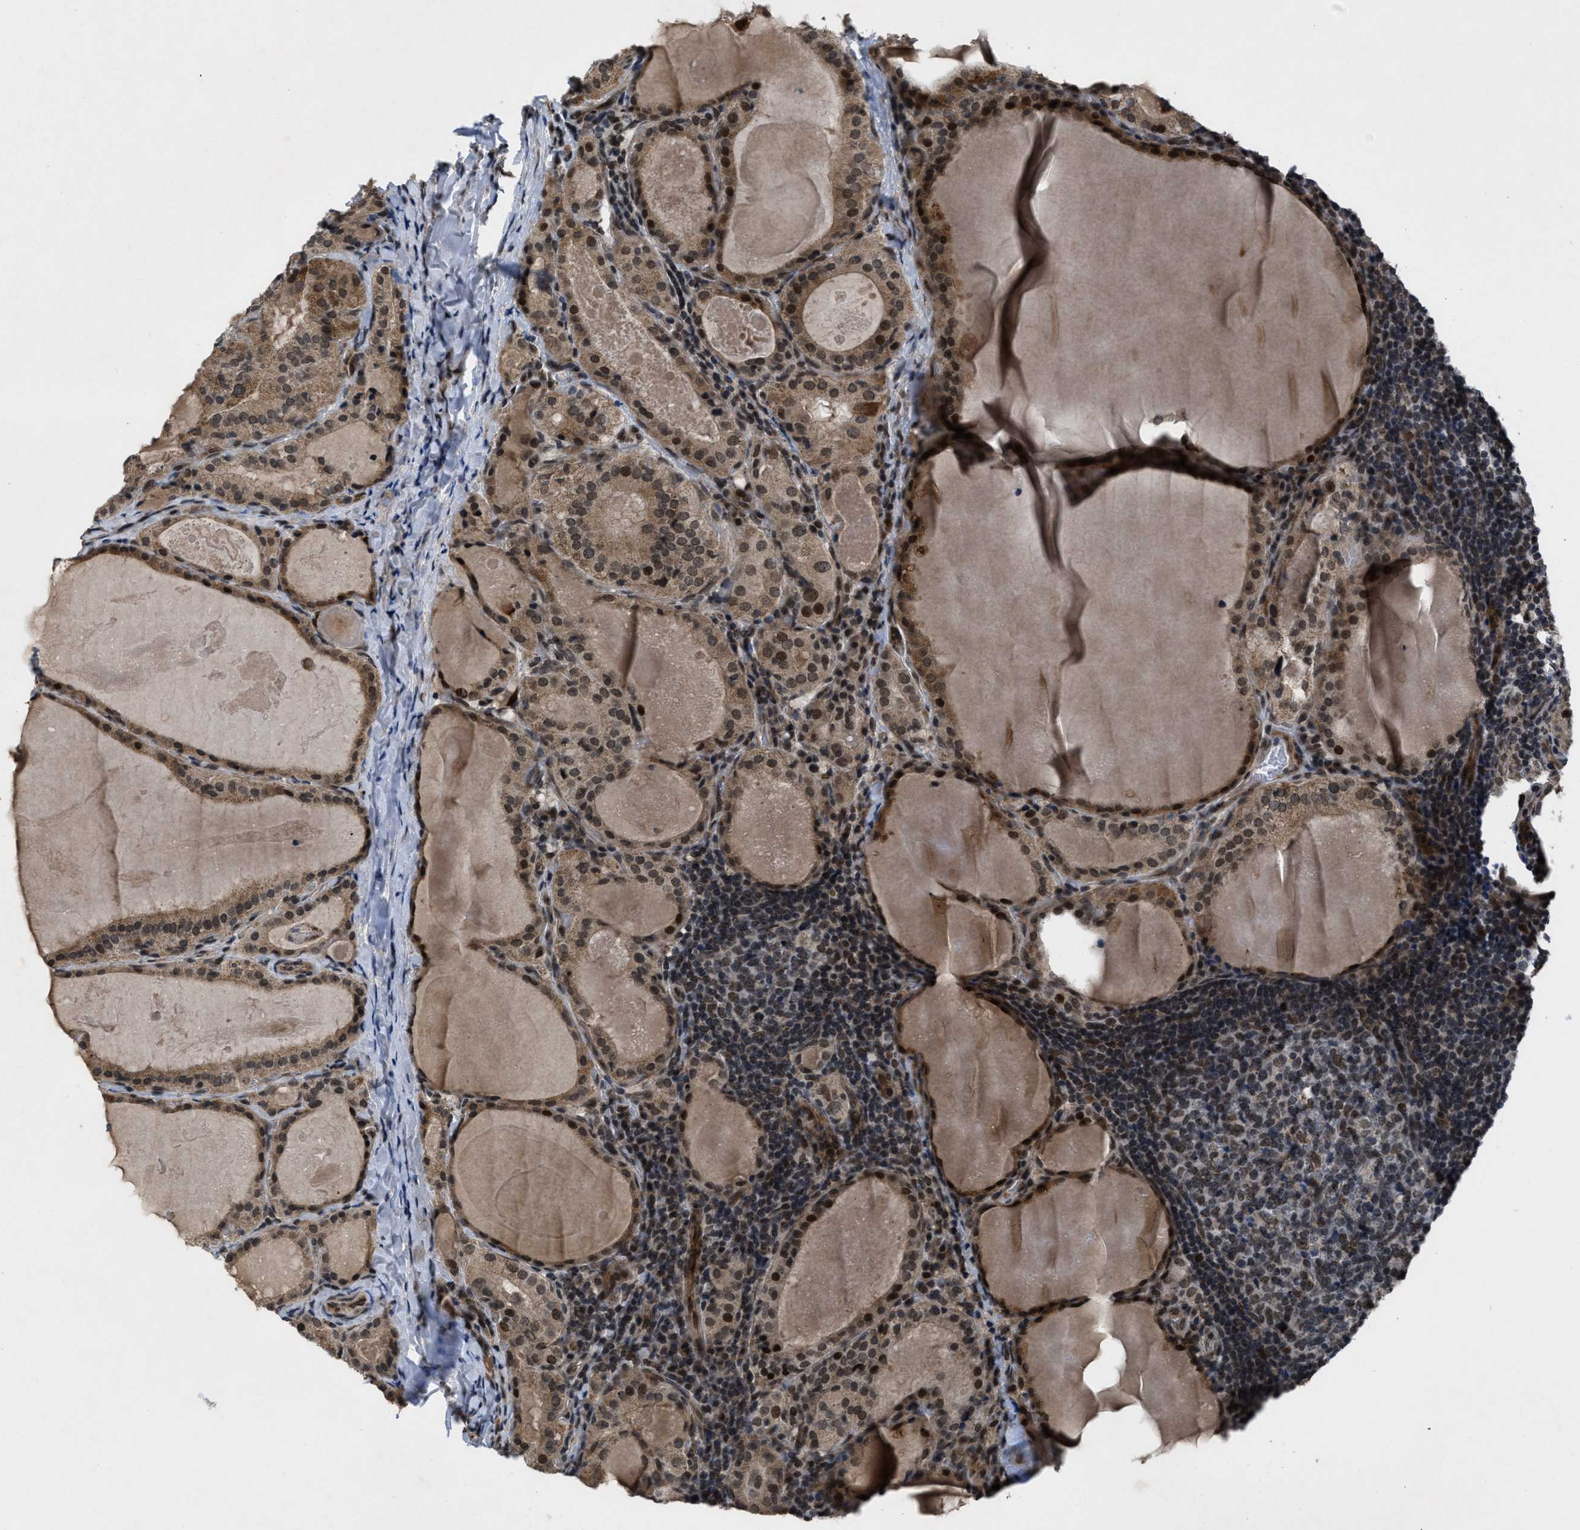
{"staining": {"intensity": "moderate", "quantity": ">75%", "location": "cytoplasmic/membranous,nuclear"}, "tissue": "thyroid cancer", "cell_type": "Tumor cells", "image_type": "cancer", "snomed": [{"axis": "morphology", "description": "Papillary adenocarcinoma, NOS"}, {"axis": "topography", "description": "Thyroid gland"}], "caption": "Thyroid papillary adenocarcinoma stained with immunohistochemistry reveals moderate cytoplasmic/membranous and nuclear positivity in about >75% of tumor cells.", "gene": "ZNHIT1", "patient": {"sex": "female", "age": 42}}